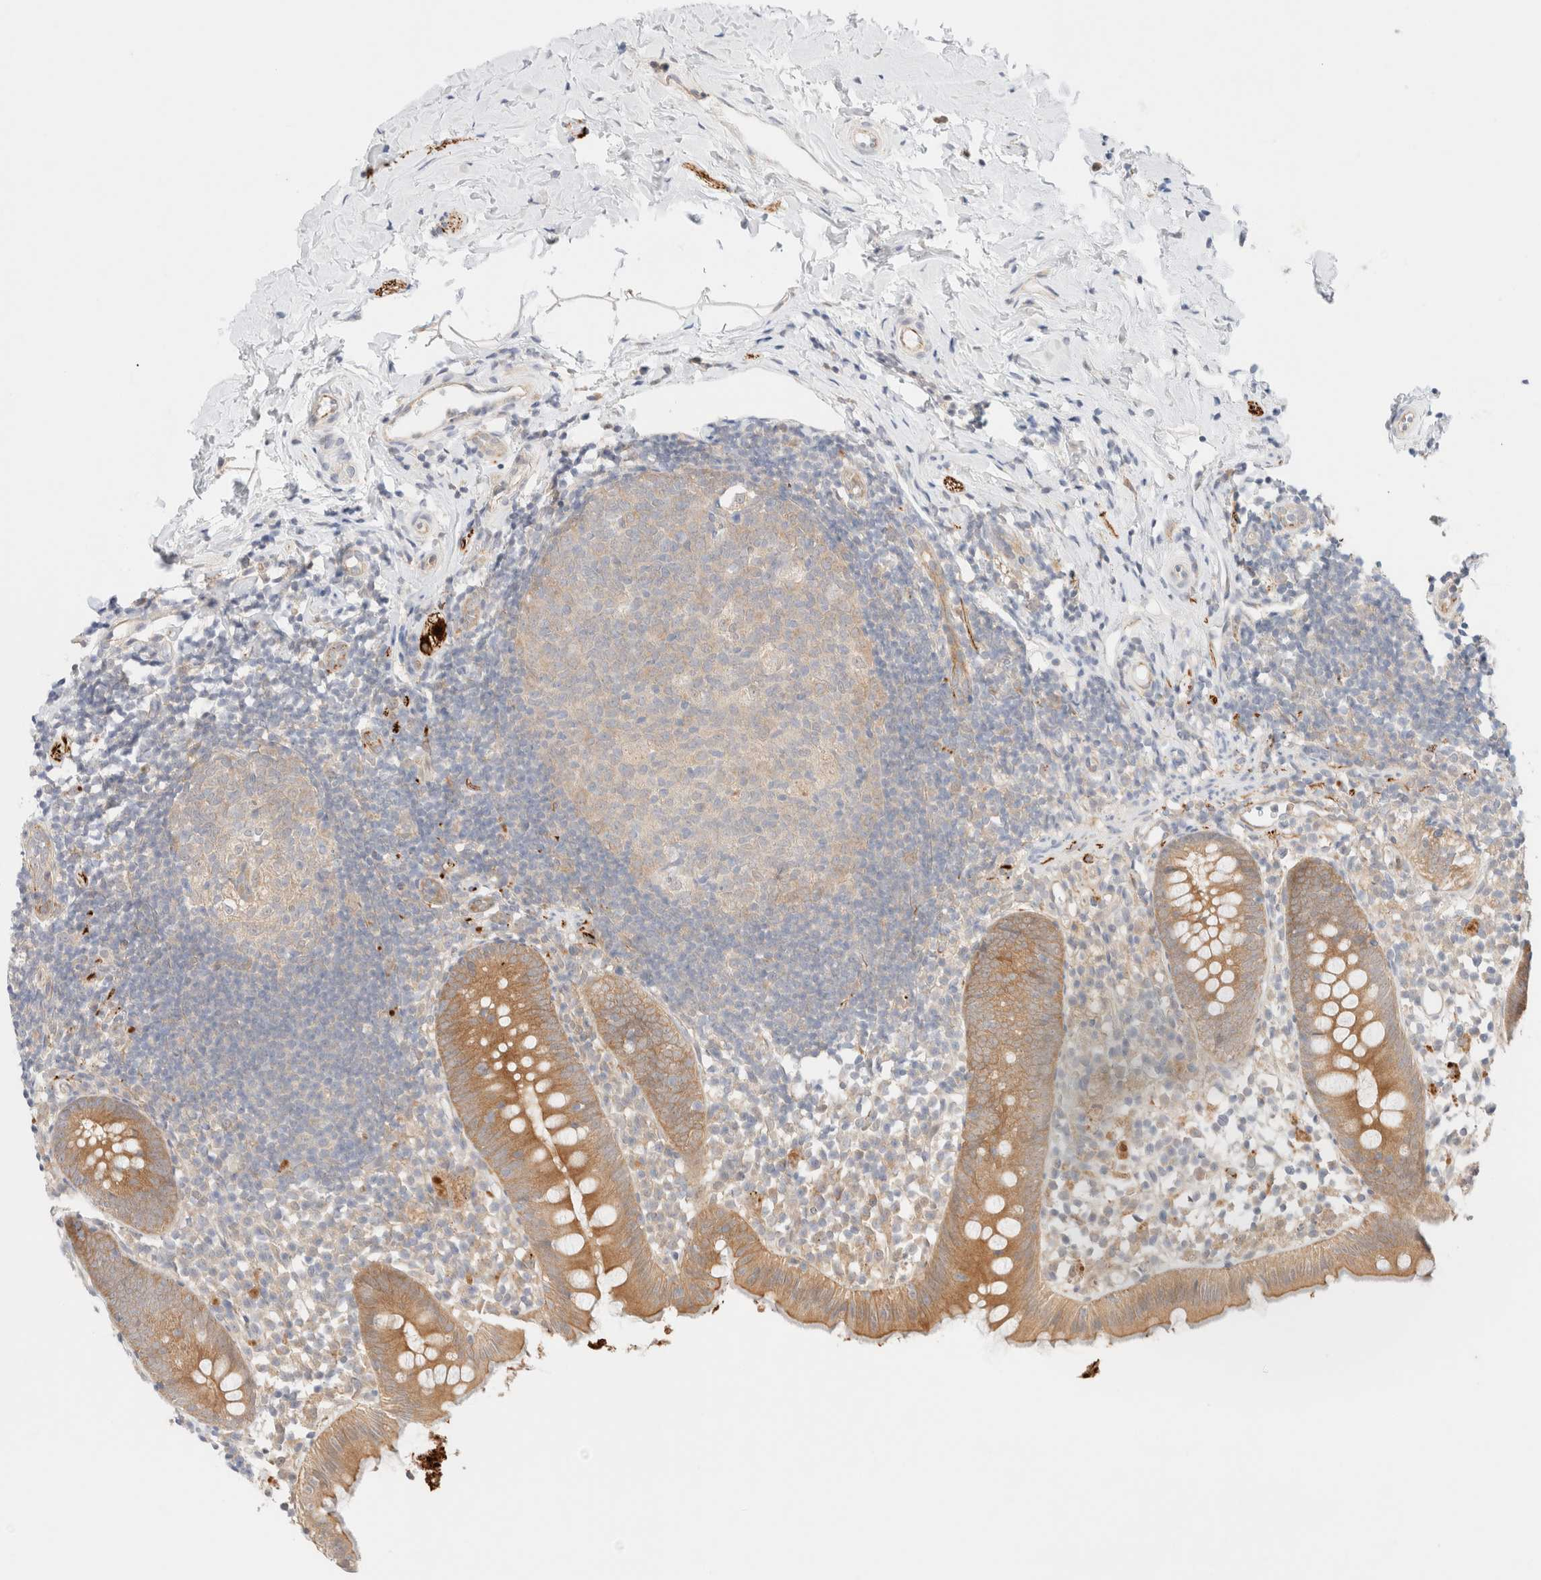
{"staining": {"intensity": "moderate", "quantity": ">75%", "location": "cytoplasmic/membranous"}, "tissue": "appendix", "cell_type": "Glandular cells", "image_type": "normal", "snomed": [{"axis": "morphology", "description": "Normal tissue, NOS"}, {"axis": "topography", "description": "Appendix"}], "caption": "Immunohistochemistry (IHC) (DAB) staining of benign appendix exhibits moderate cytoplasmic/membranous protein staining in approximately >75% of glandular cells.", "gene": "UNC13B", "patient": {"sex": "female", "age": 20}}